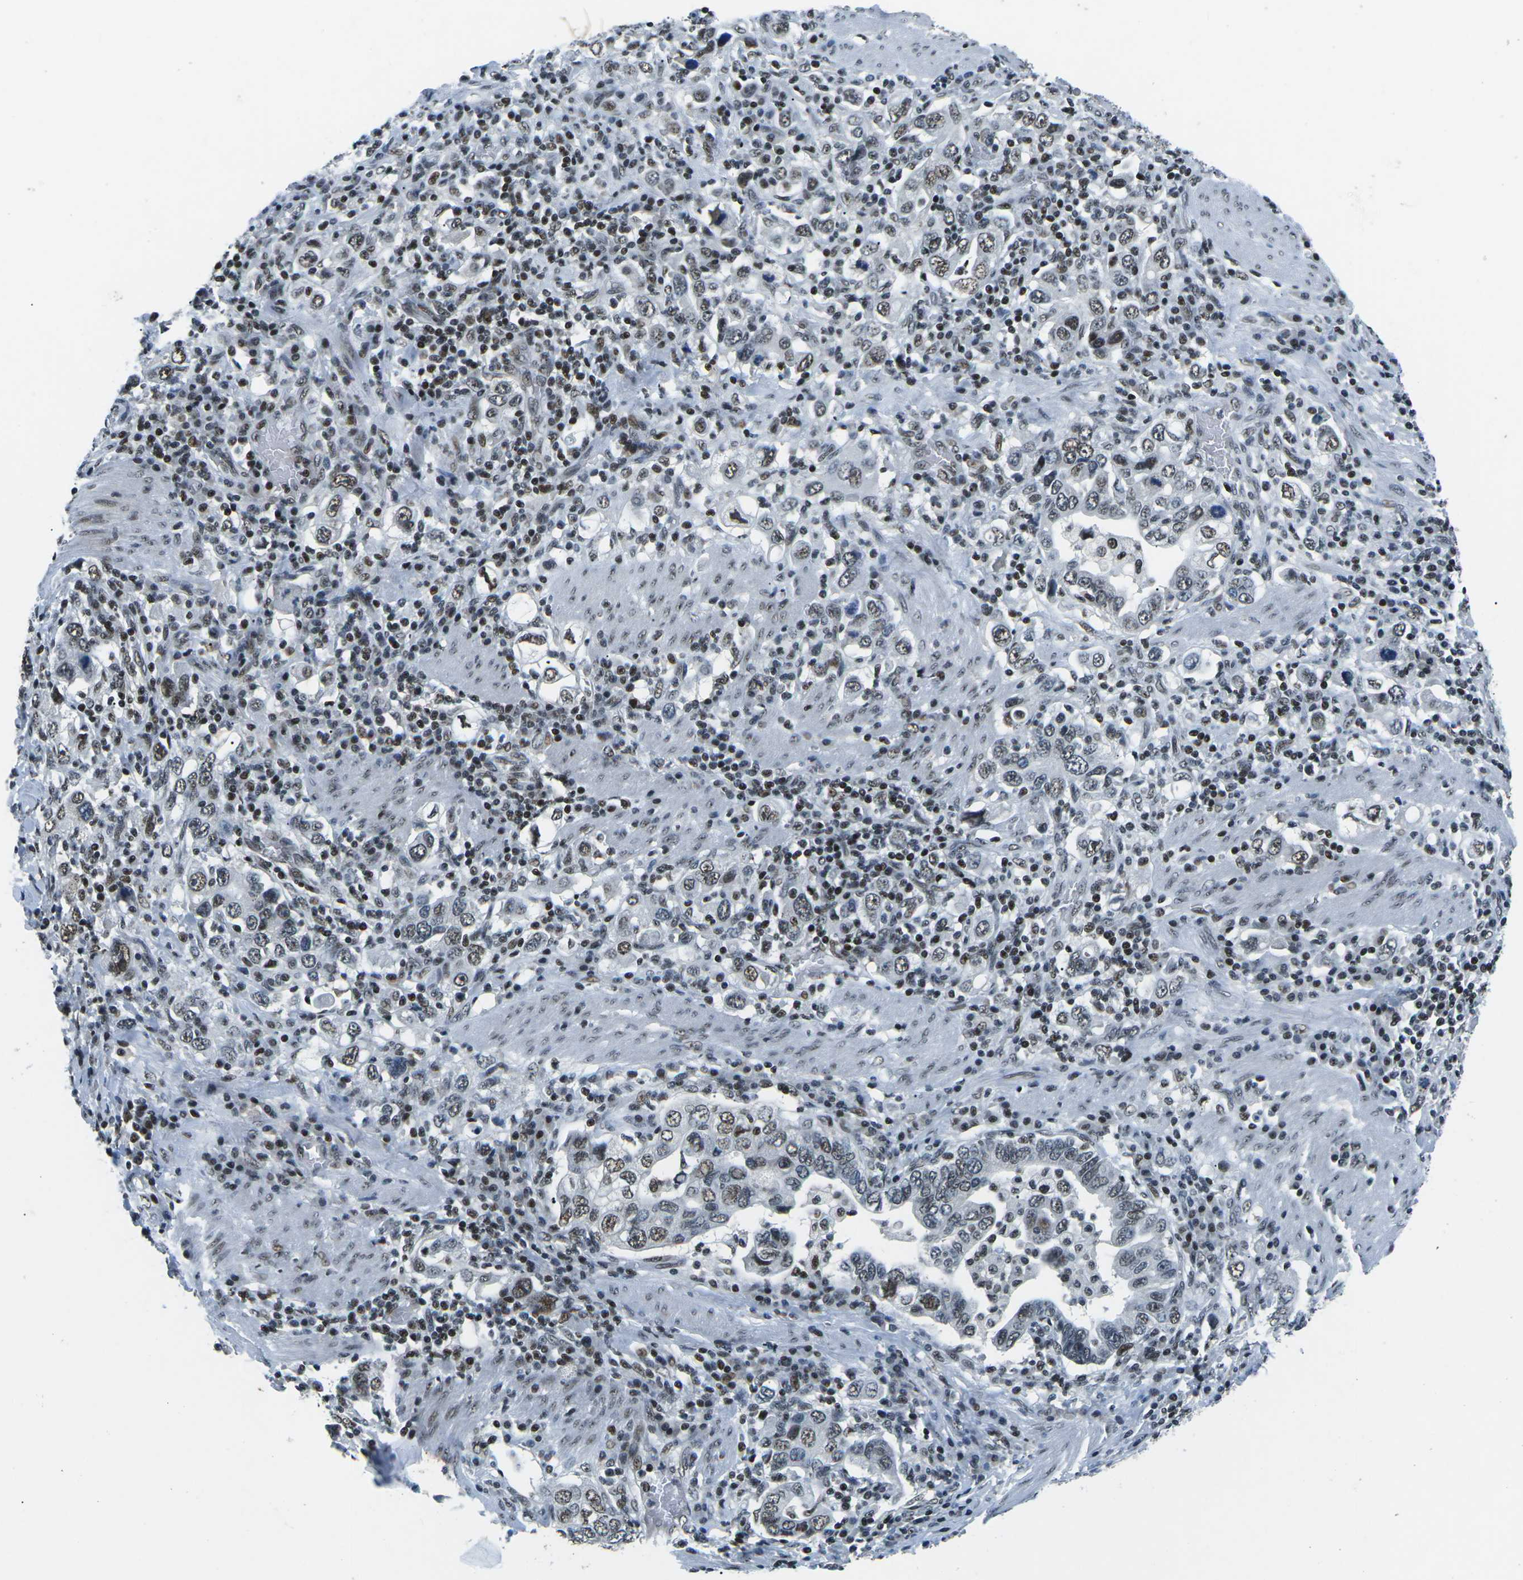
{"staining": {"intensity": "weak", "quantity": ">75%", "location": "nuclear"}, "tissue": "stomach cancer", "cell_type": "Tumor cells", "image_type": "cancer", "snomed": [{"axis": "morphology", "description": "Adenocarcinoma, NOS"}, {"axis": "topography", "description": "Stomach, upper"}], "caption": "Weak nuclear protein expression is present in about >75% of tumor cells in stomach cancer (adenocarcinoma).", "gene": "RBL2", "patient": {"sex": "male", "age": 62}}